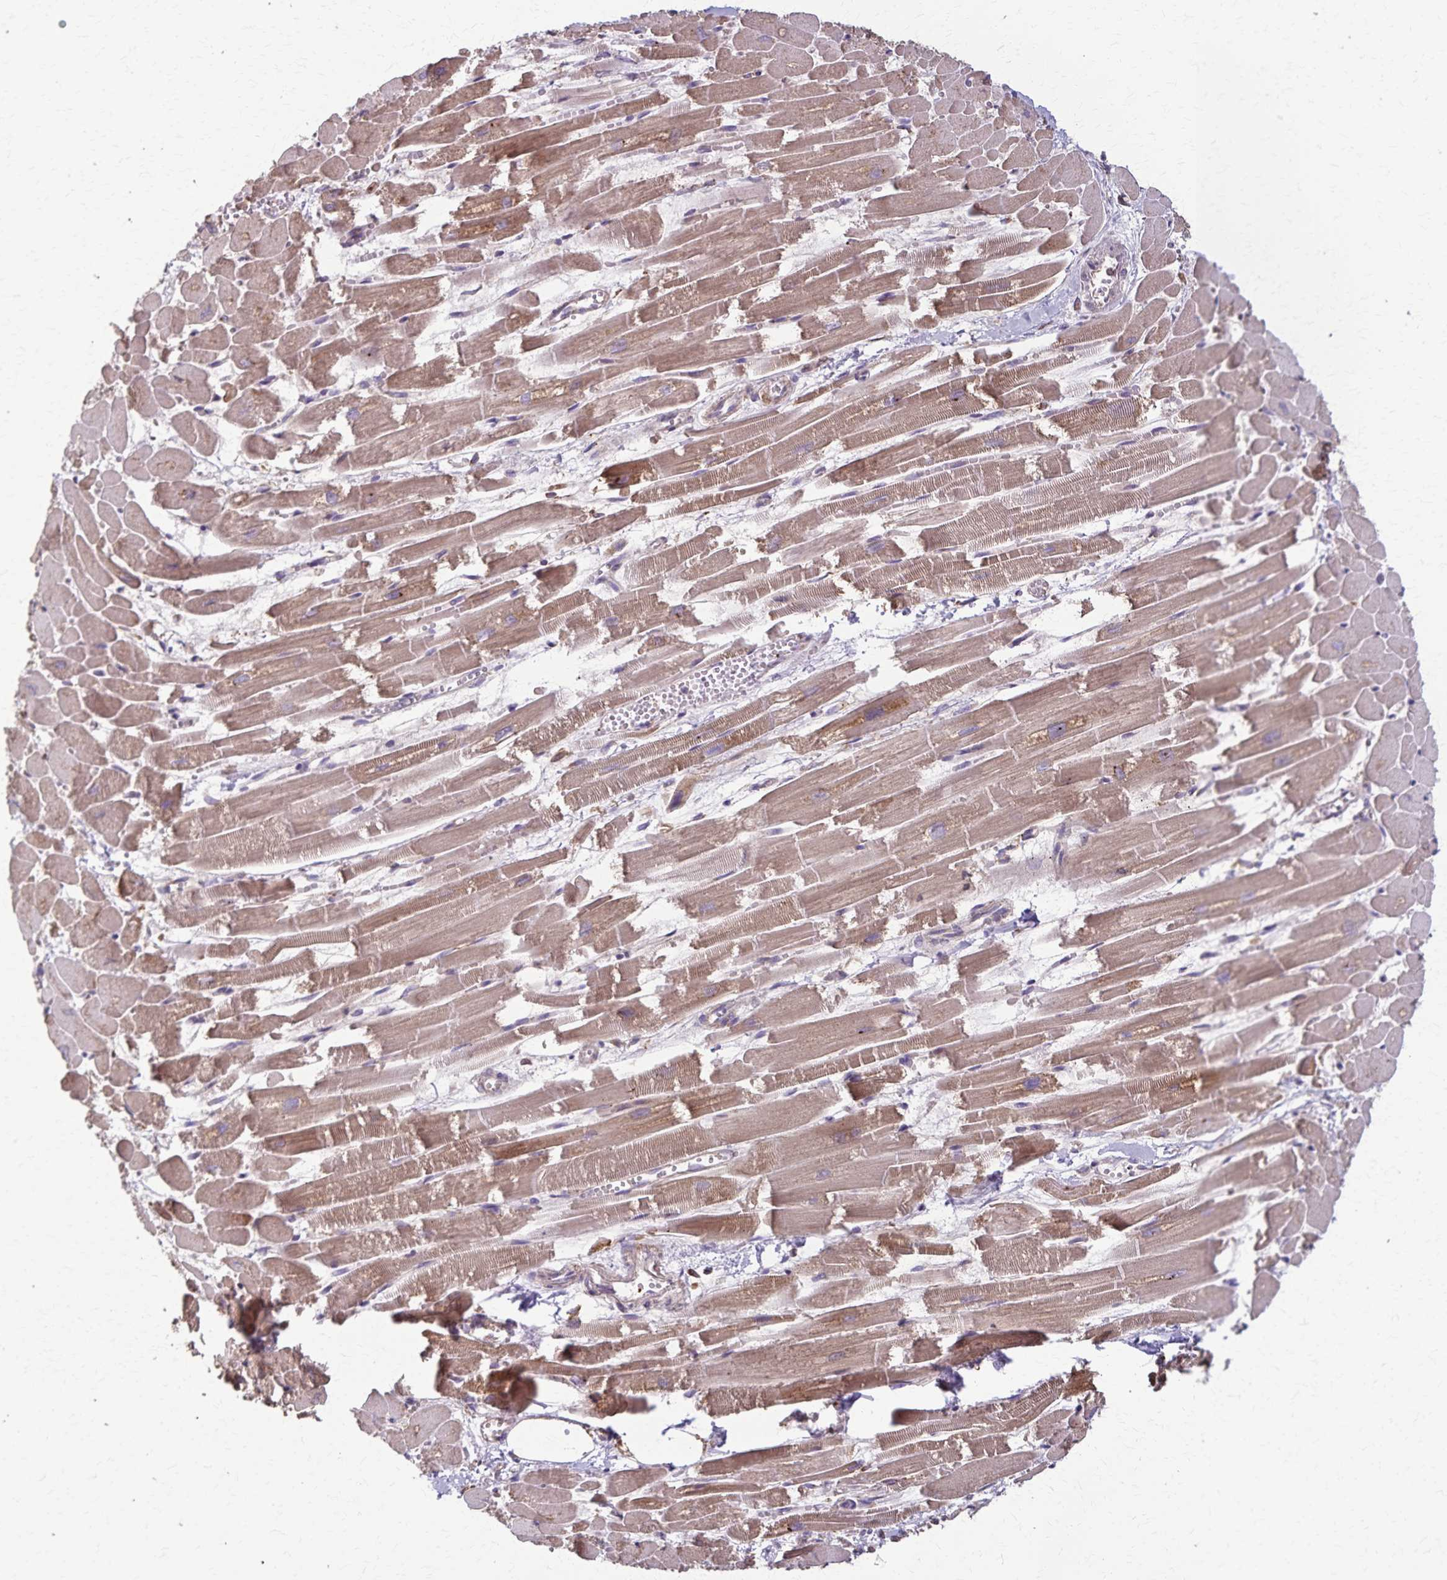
{"staining": {"intensity": "moderate", "quantity": ">75%", "location": "cytoplasmic/membranous"}, "tissue": "heart muscle", "cell_type": "Cardiomyocytes", "image_type": "normal", "snomed": [{"axis": "morphology", "description": "Normal tissue, NOS"}, {"axis": "topography", "description": "Heart"}], "caption": "Immunohistochemical staining of normal heart muscle exhibits >75% levels of moderate cytoplasmic/membranous protein expression in approximately >75% of cardiomyocytes. The staining is performed using DAB (3,3'-diaminobenzidine) brown chromogen to label protein expression. The nuclei are counter-stained blue using hematoxylin.", "gene": "RNF10", "patient": {"sex": "female", "age": 52}}